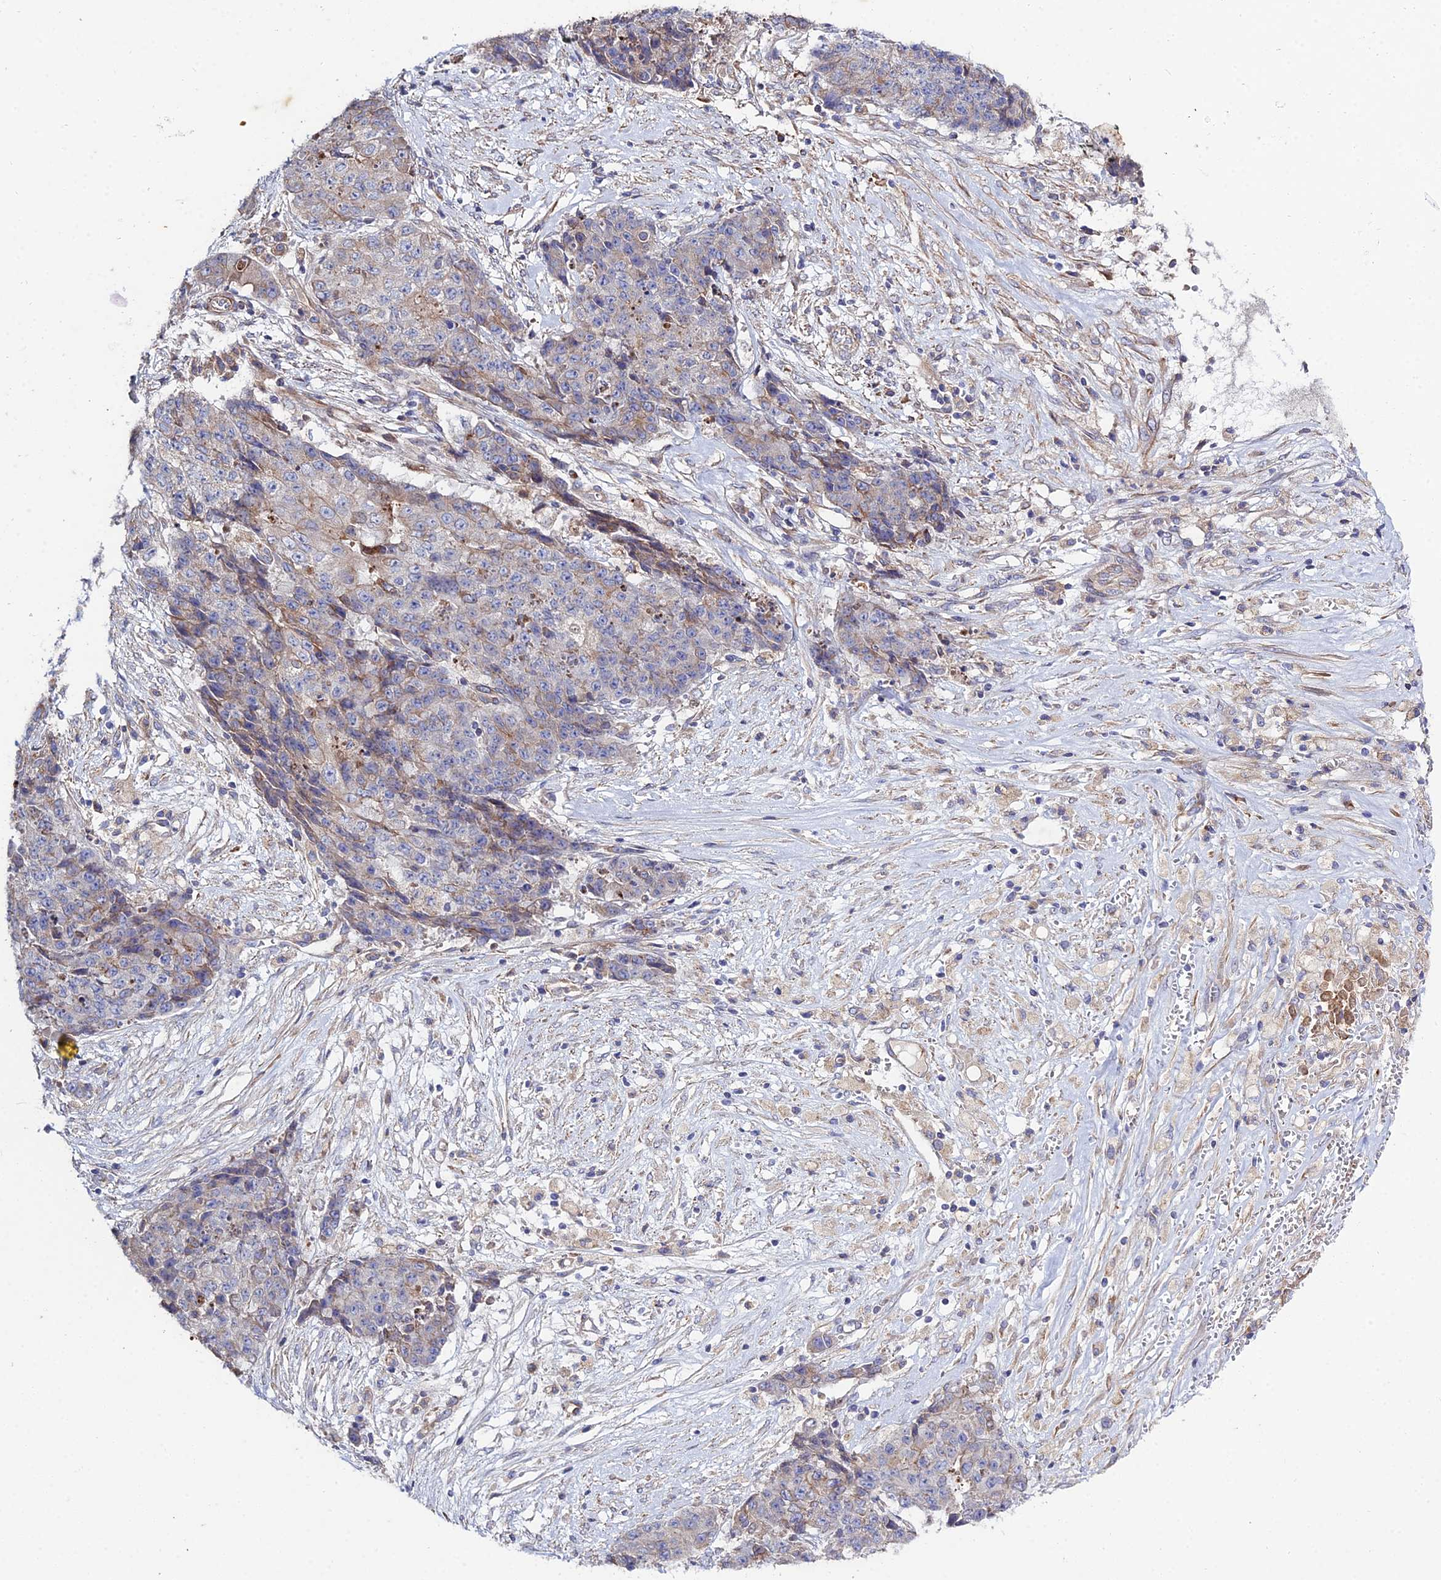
{"staining": {"intensity": "moderate", "quantity": "<25%", "location": "cytoplasmic/membranous"}, "tissue": "ovarian cancer", "cell_type": "Tumor cells", "image_type": "cancer", "snomed": [{"axis": "morphology", "description": "Carcinoma, endometroid"}, {"axis": "topography", "description": "Ovary"}], "caption": "The immunohistochemical stain highlights moderate cytoplasmic/membranous staining in tumor cells of ovarian cancer (endometroid carcinoma) tissue. (DAB (3,3'-diaminobenzidine) = brown stain, brightfield microscopy at high magnification).", "gene": "ARL6IP1", "patient": {"sex": "female", "age": 42}}